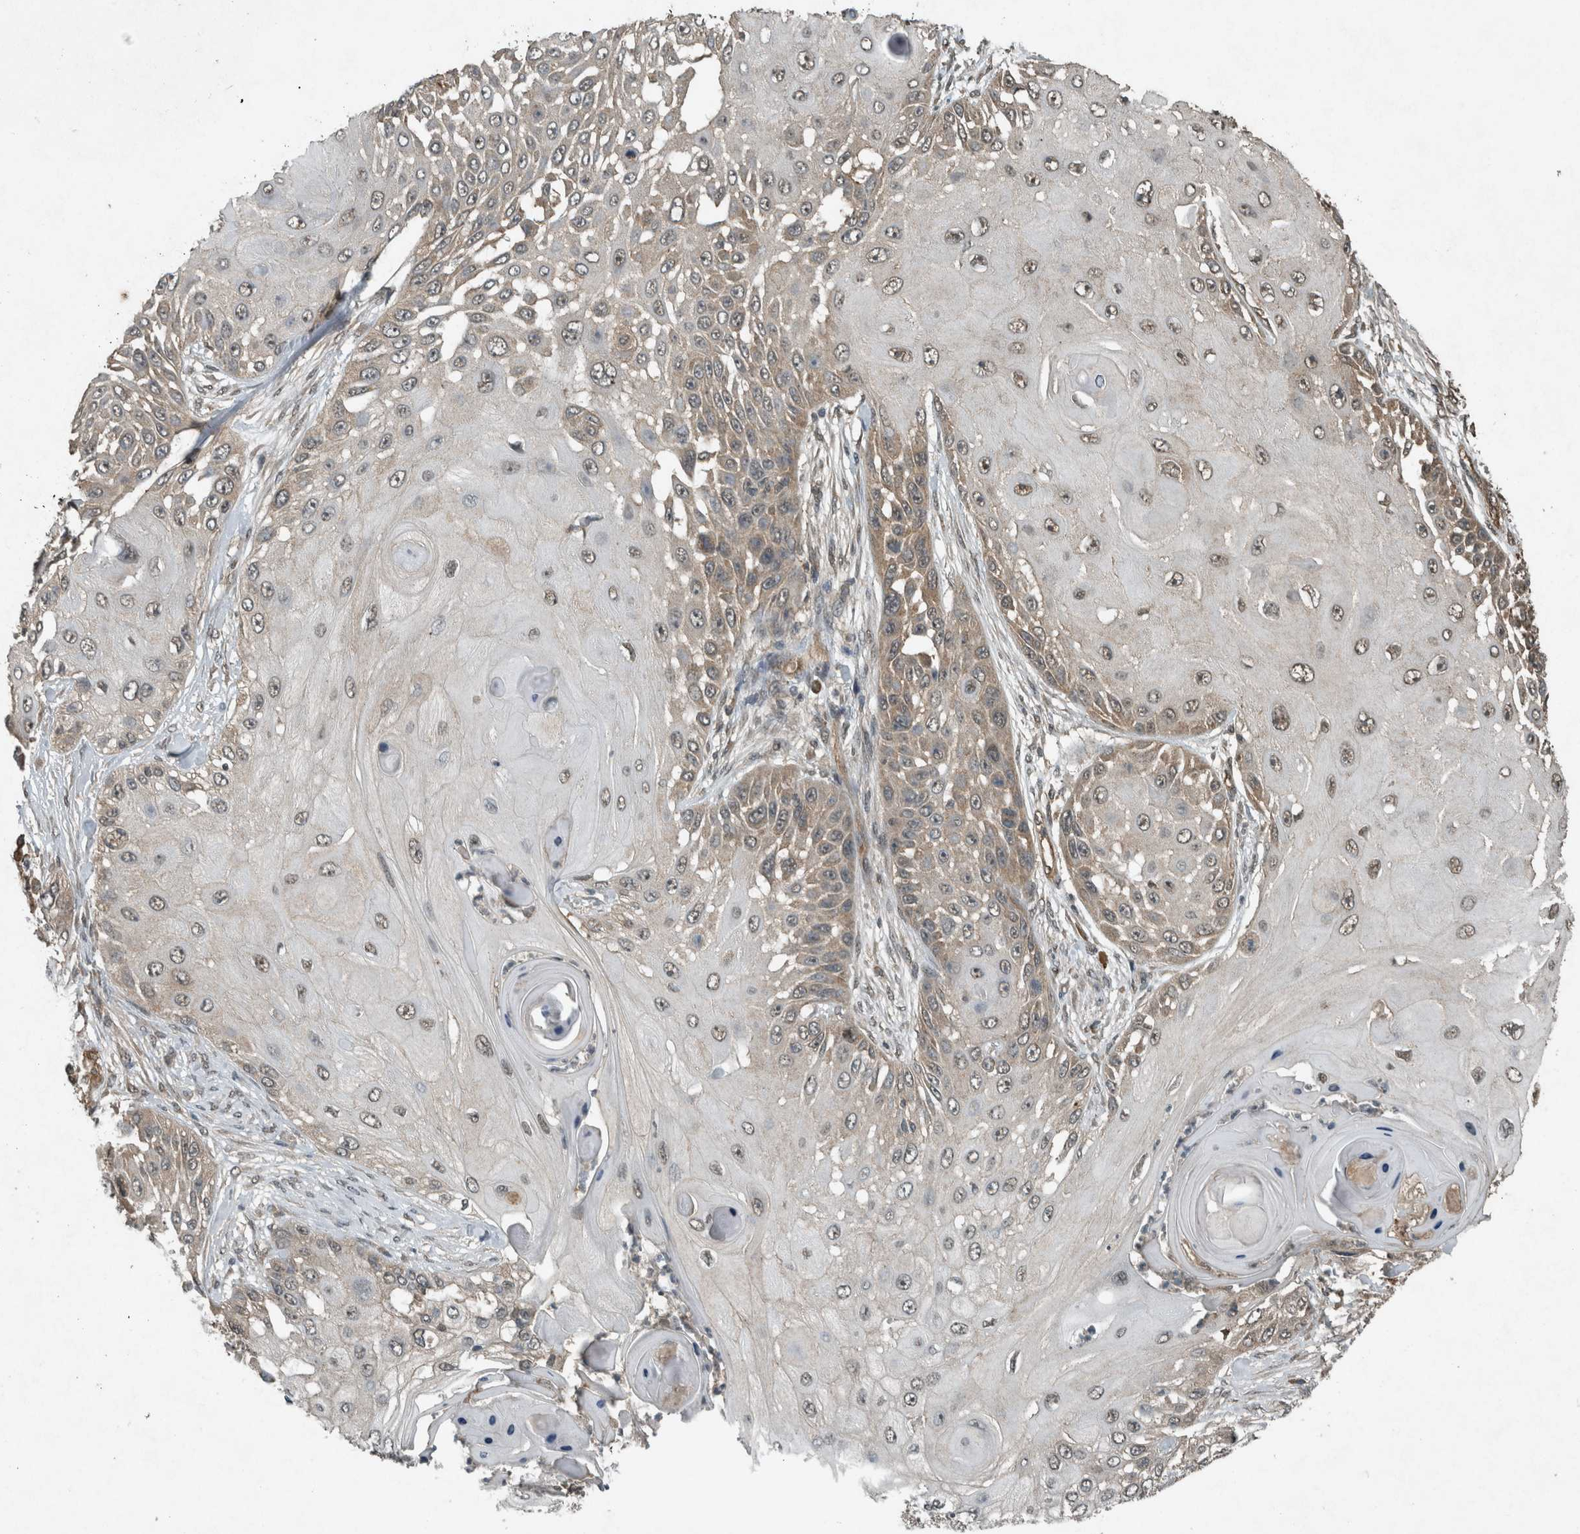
{"staining": {"intensity": "weak", "quantity": "25%-75%", "location": "cytoplasmic/membranous,nuclear"}, "tissue": "skin cancer", "cell_type": "Tumor cells", "image_type": "cancer", "snomed": [{"axis": "morphology", "description": "Squamous cell carcinoma, NOS"}, {"axis": "topography", "description": "Skin"}], "caption": "High-magnification brightfield microscopy of skin cancer (squamous cell carcinoma) stained with DAB (3,3'-diaminobenzidine) (brown) and counterstained with hematoxylin (blue). tumor cells exhibit weak cytoplasmic/membranous and nuclear staining is appreciated in approximately25%-75% of cells. Immunohistochemistry stains the protein of interest in brown and the nuclei are stained blue.", "gene": "ARHGEF12", "patient": {"sex": "female", "age": 44}}